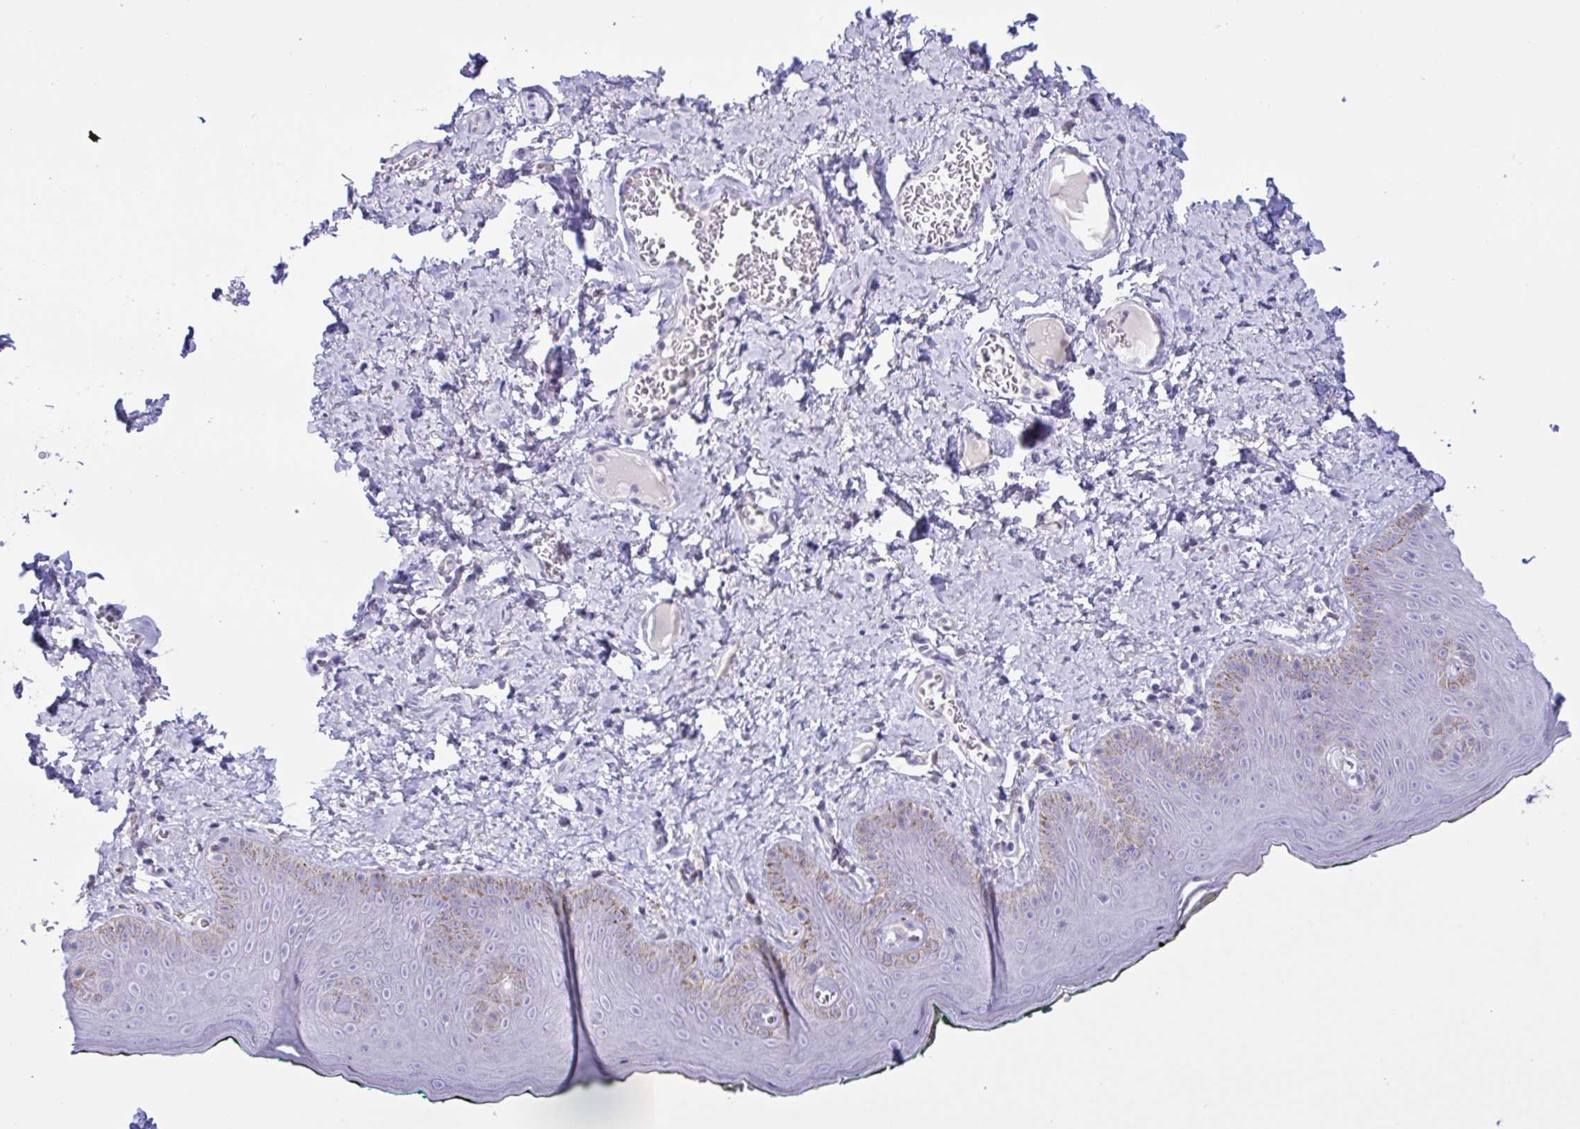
{"staining": {"intensity": "negative", "quantity": "none", "location": "none"}, "tissue": "skin", "cell_type": "Epidermal cells", "image_type": "normal", "snomed": [{"axis": "morphology", "description": "Normal tissue, NOS"}, {"axis": "topography", "description": "Vulva"}, {"axis": "topography", "description": "Peripheral nerve tissue"}], "caption": "A histopathology image of skin stained for a protein reveals no brown staining in epidermal cells.", "gene": "SREBF1", "patient": {"sex": "female", "age": 66}}